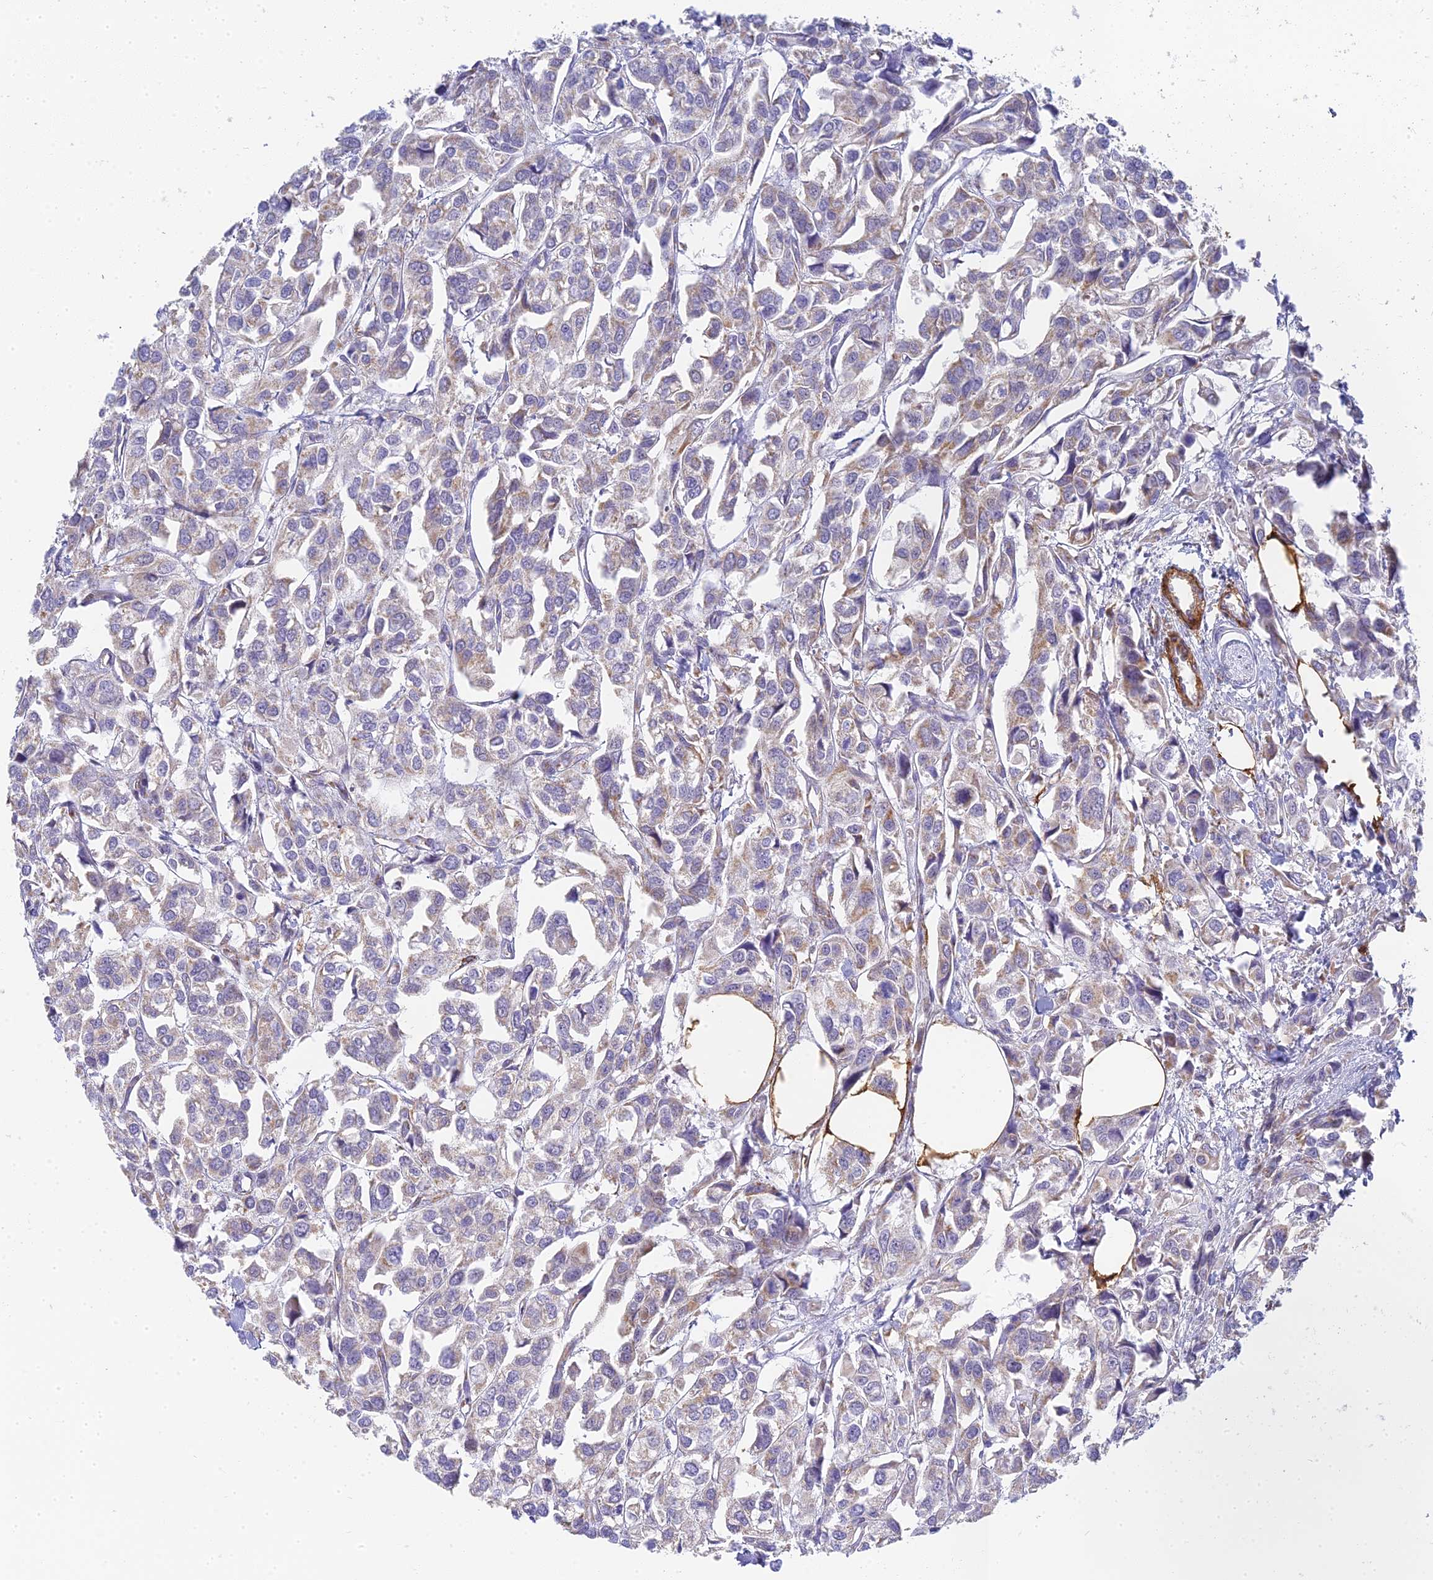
{"staining": {"intensity": "weak", "quantity": ">75%", "location": "cytoplasmic/membranous"}, "tissue": "urothelial cancer", "cell_type": "Tumor cells", "image_type": "cancer", "snomed": [{"axis": "morphology", "description": "Urothelial carcinoma, High grade"}, {"axis": "topography", "description": "Urinary bladder"}], "caption": "Approximately >75% of tumor cells in human urothelial carcinoma (high-grade) reveal weak cytoplasmic/membranous protein expression as visualized by brown immunohistochemical staining.", "gene": "MRPL15", "patient": {"sex": "male", "age": 67}}